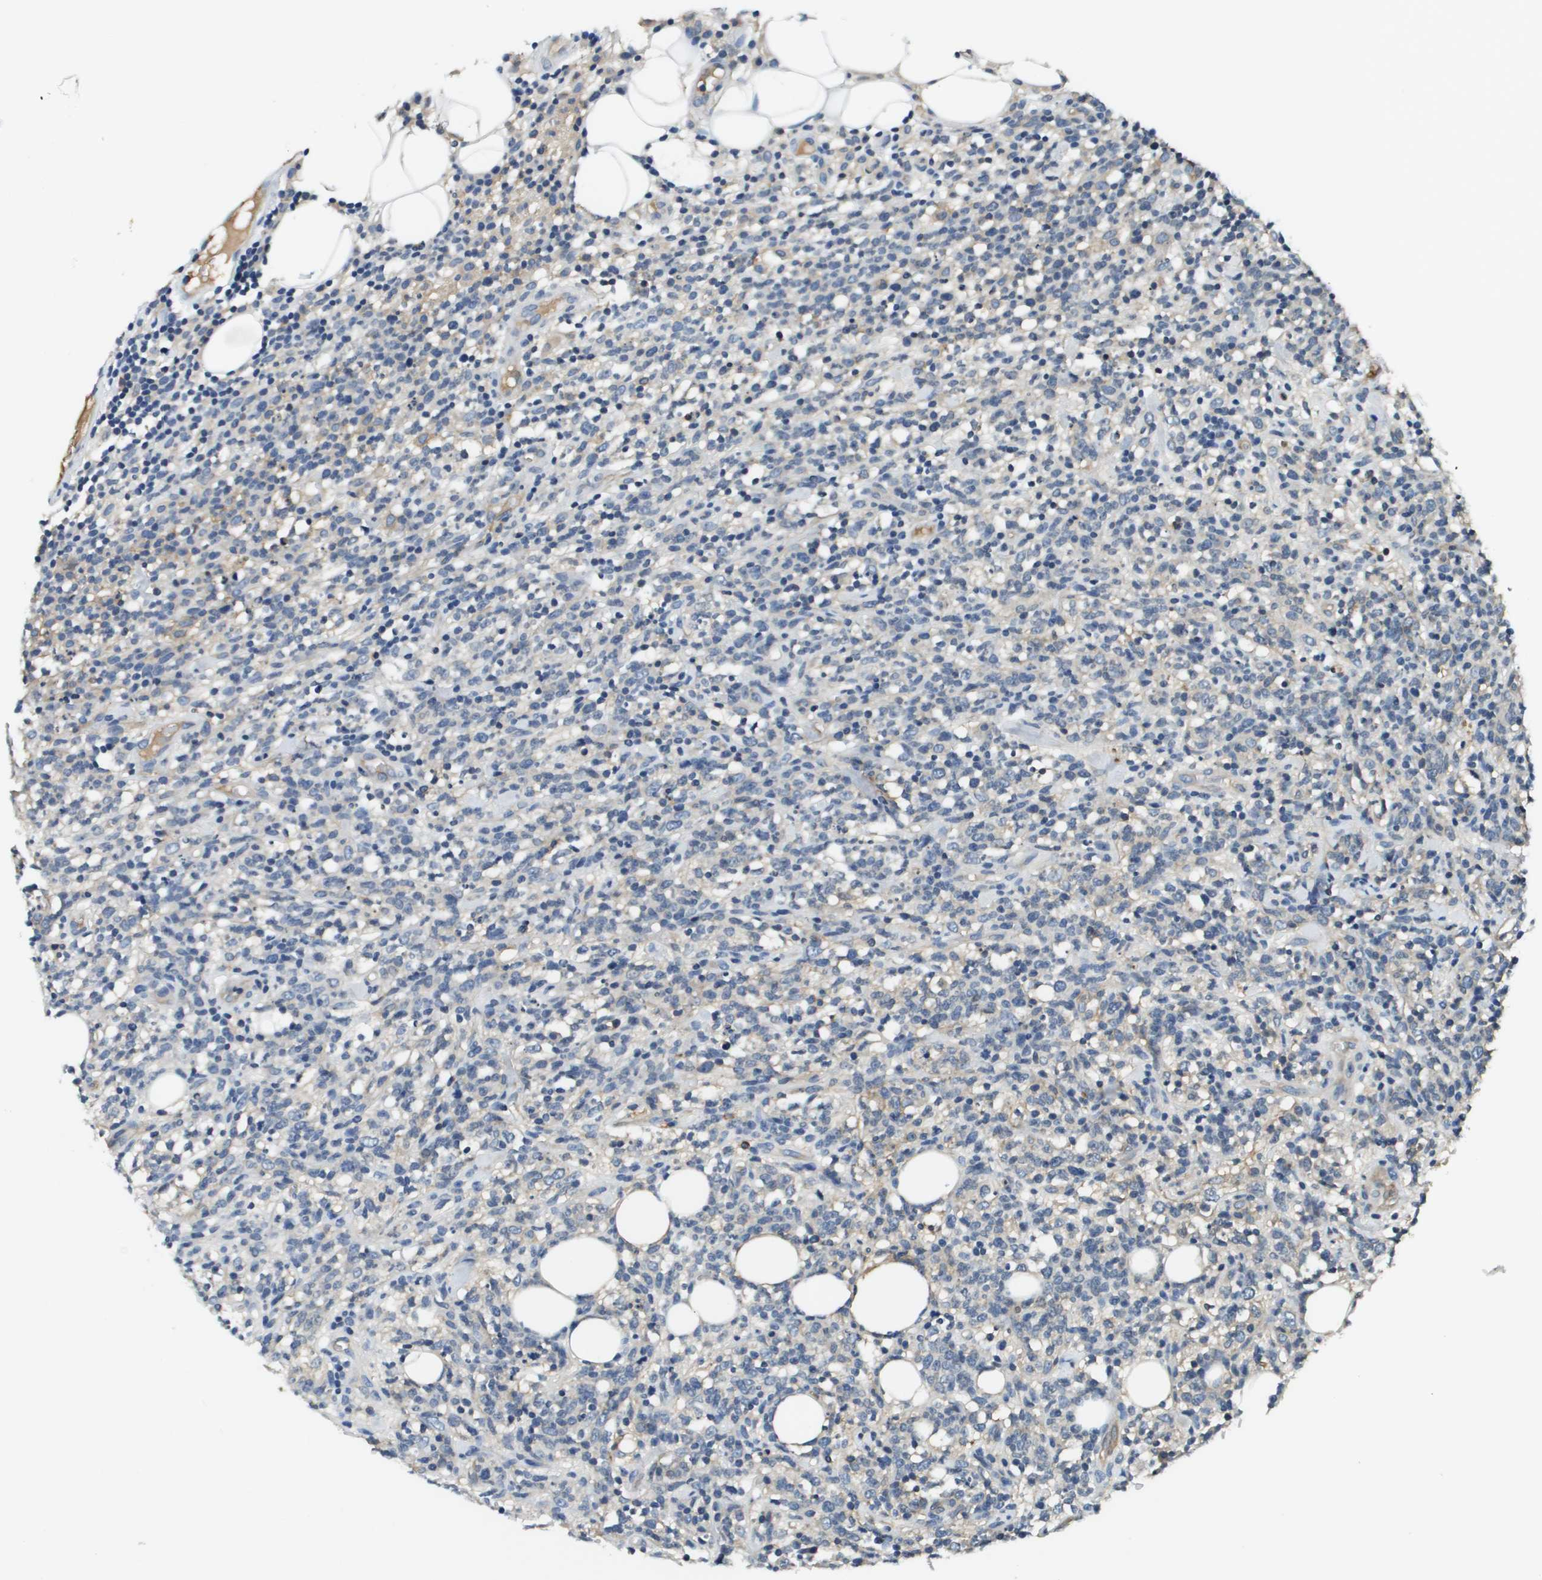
{"staining": {"intensity": "negative", "quantity": "none", "location": "none"}, "tissue": "lymphoma", "cell_type": "Tumor cells", "image_type": "cancer", "snomed": [{"axis": "morphology", "description": "Malignant lymphoma, non-Hodgkin's type, High grade"}, {"axis": "topography", "description": "Lymph node"}], "caption": "The photomicrograph exhibits no staining of tumor cells in lymphoma.", "gene": "SLC16A3", "patient": {"sex": "female", "age": 73}}